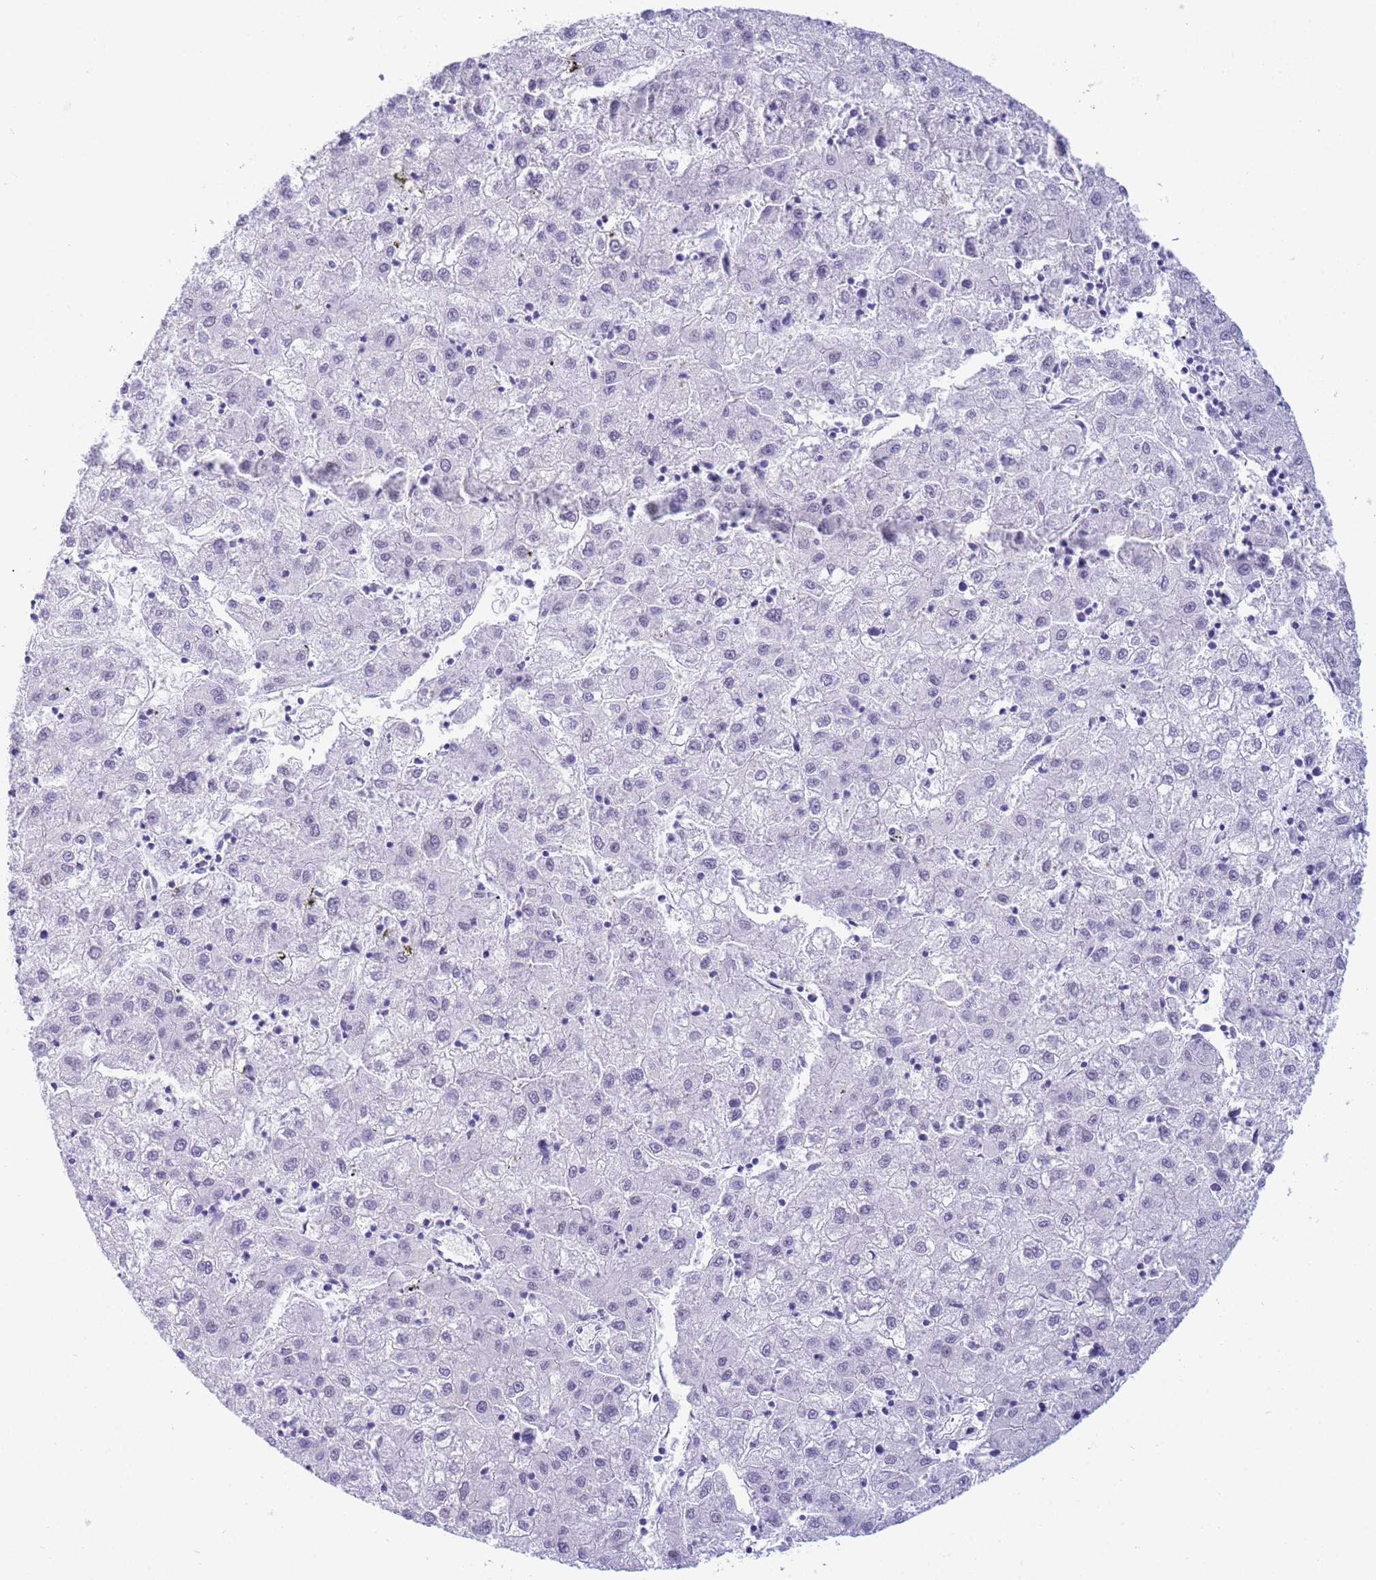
{"staining": {"intensity": "negative", "quantity": "none", "location": "none"}, "tissue": "liver cancer", "cell_type": "Tumor cells", "image_type": "cancer", "snomed": [{"axis": "morphology", "description": "Carcinoma, Hepatocellular, NOS"}, {"axis": "topography", "description": "Liver"}], "caption": "Immunohistochemical staining of liver cancer reveals no significant expression in tumor cells. (Stains: DAB (3,3'-diaminobenzidine) IHC with hematoxylin counter stain, Microscopy: brightfield microscopy at high magnification).", "gene": "SNX20", "patient": {"sex": "male", "age": 72}}